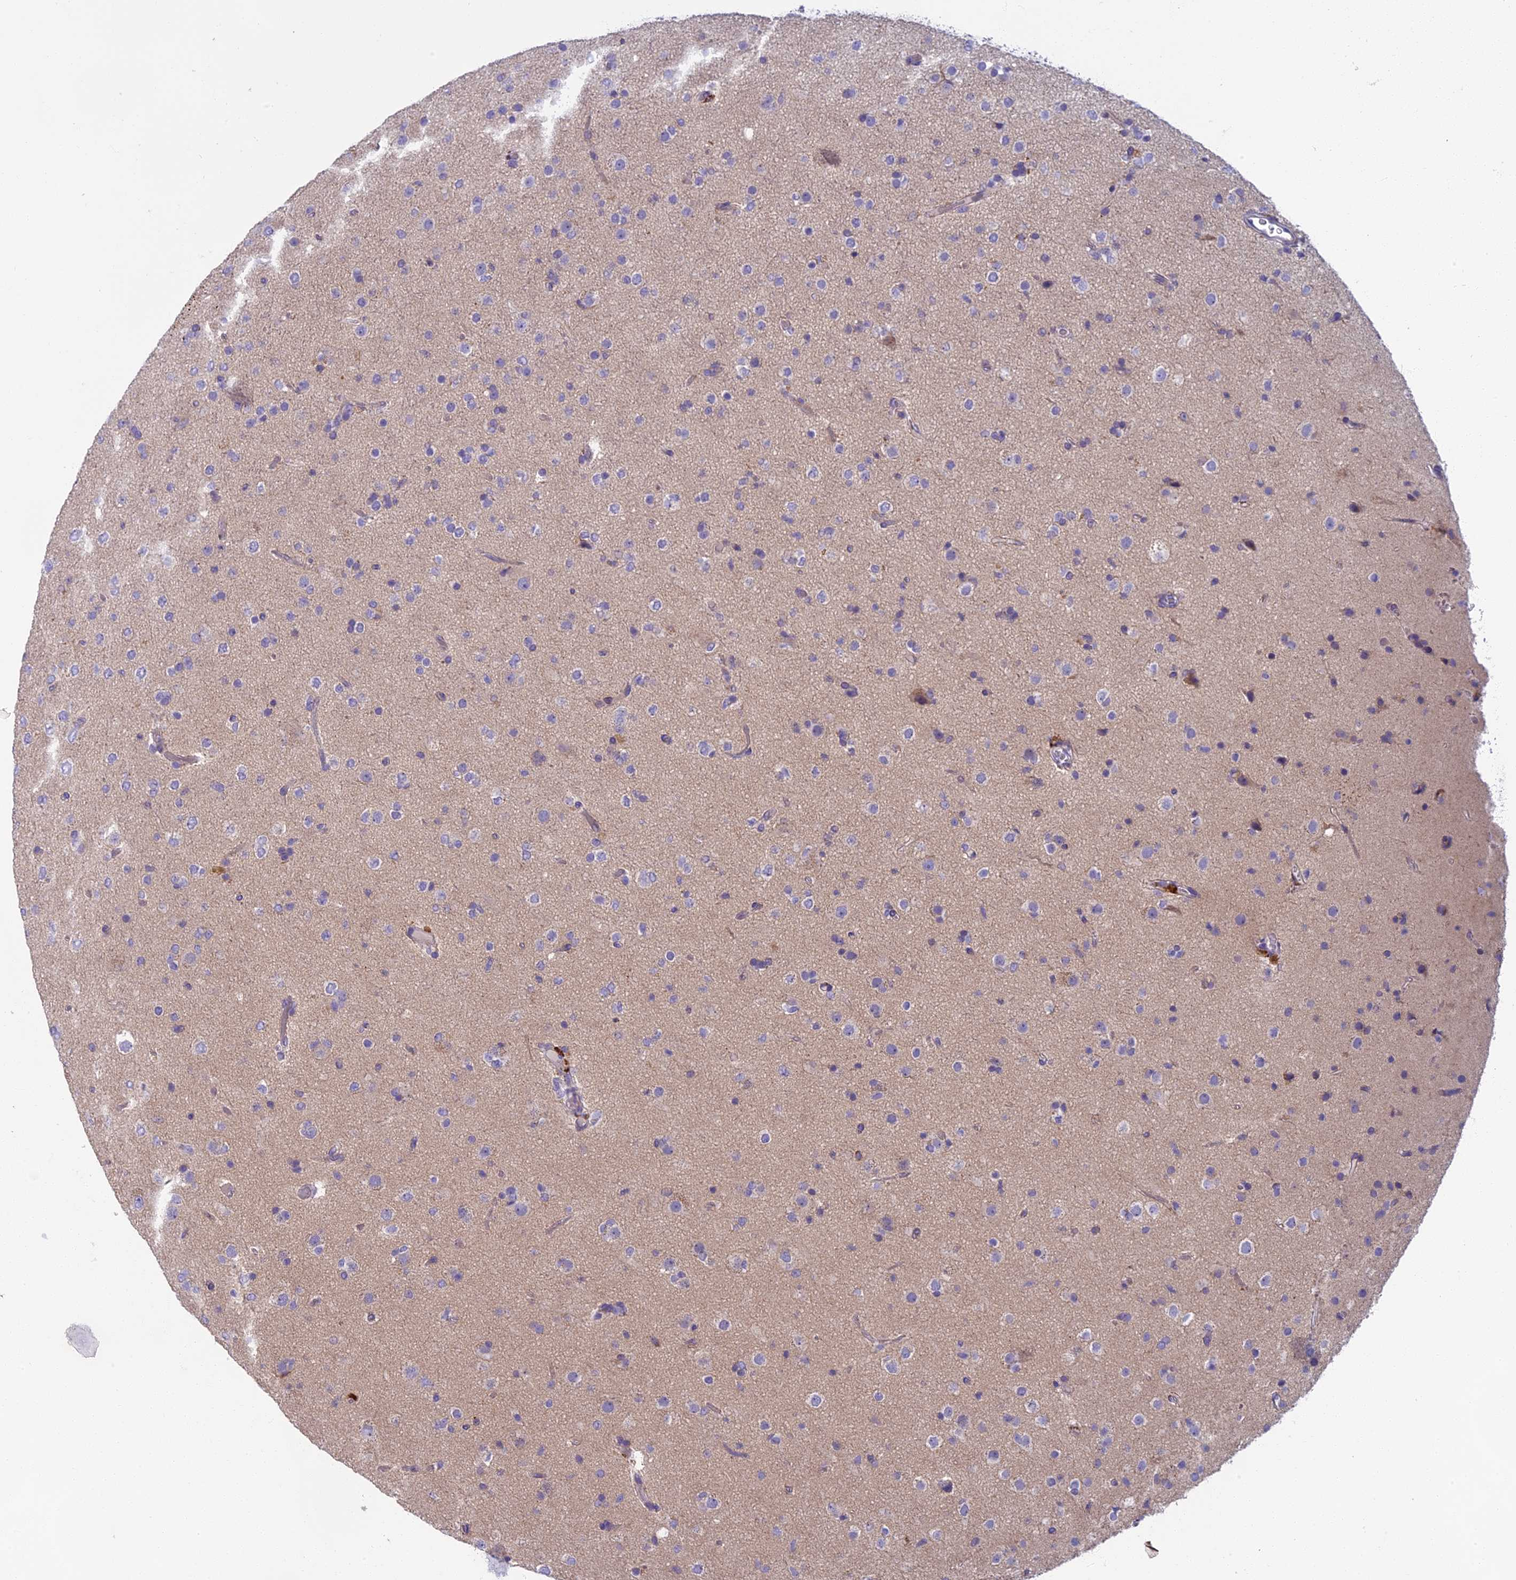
{"staining": {"intensity": "negative", "quantity": "none", "location": "none"}, "tissue": "glioma", "cell_type": "Tumor cells", "image_type": "cancer", "snomed": [{"axis": "morphology", "description": "Glioma, malignant, Low grade"}, {"axis": "topography", "description": "Brain"}], "caption": "Photomicrograph shows no significant protein expression in tumor cells of glioma.", "gene": "SEMA7A", "patient": {"sex": "male", "age": 65}}